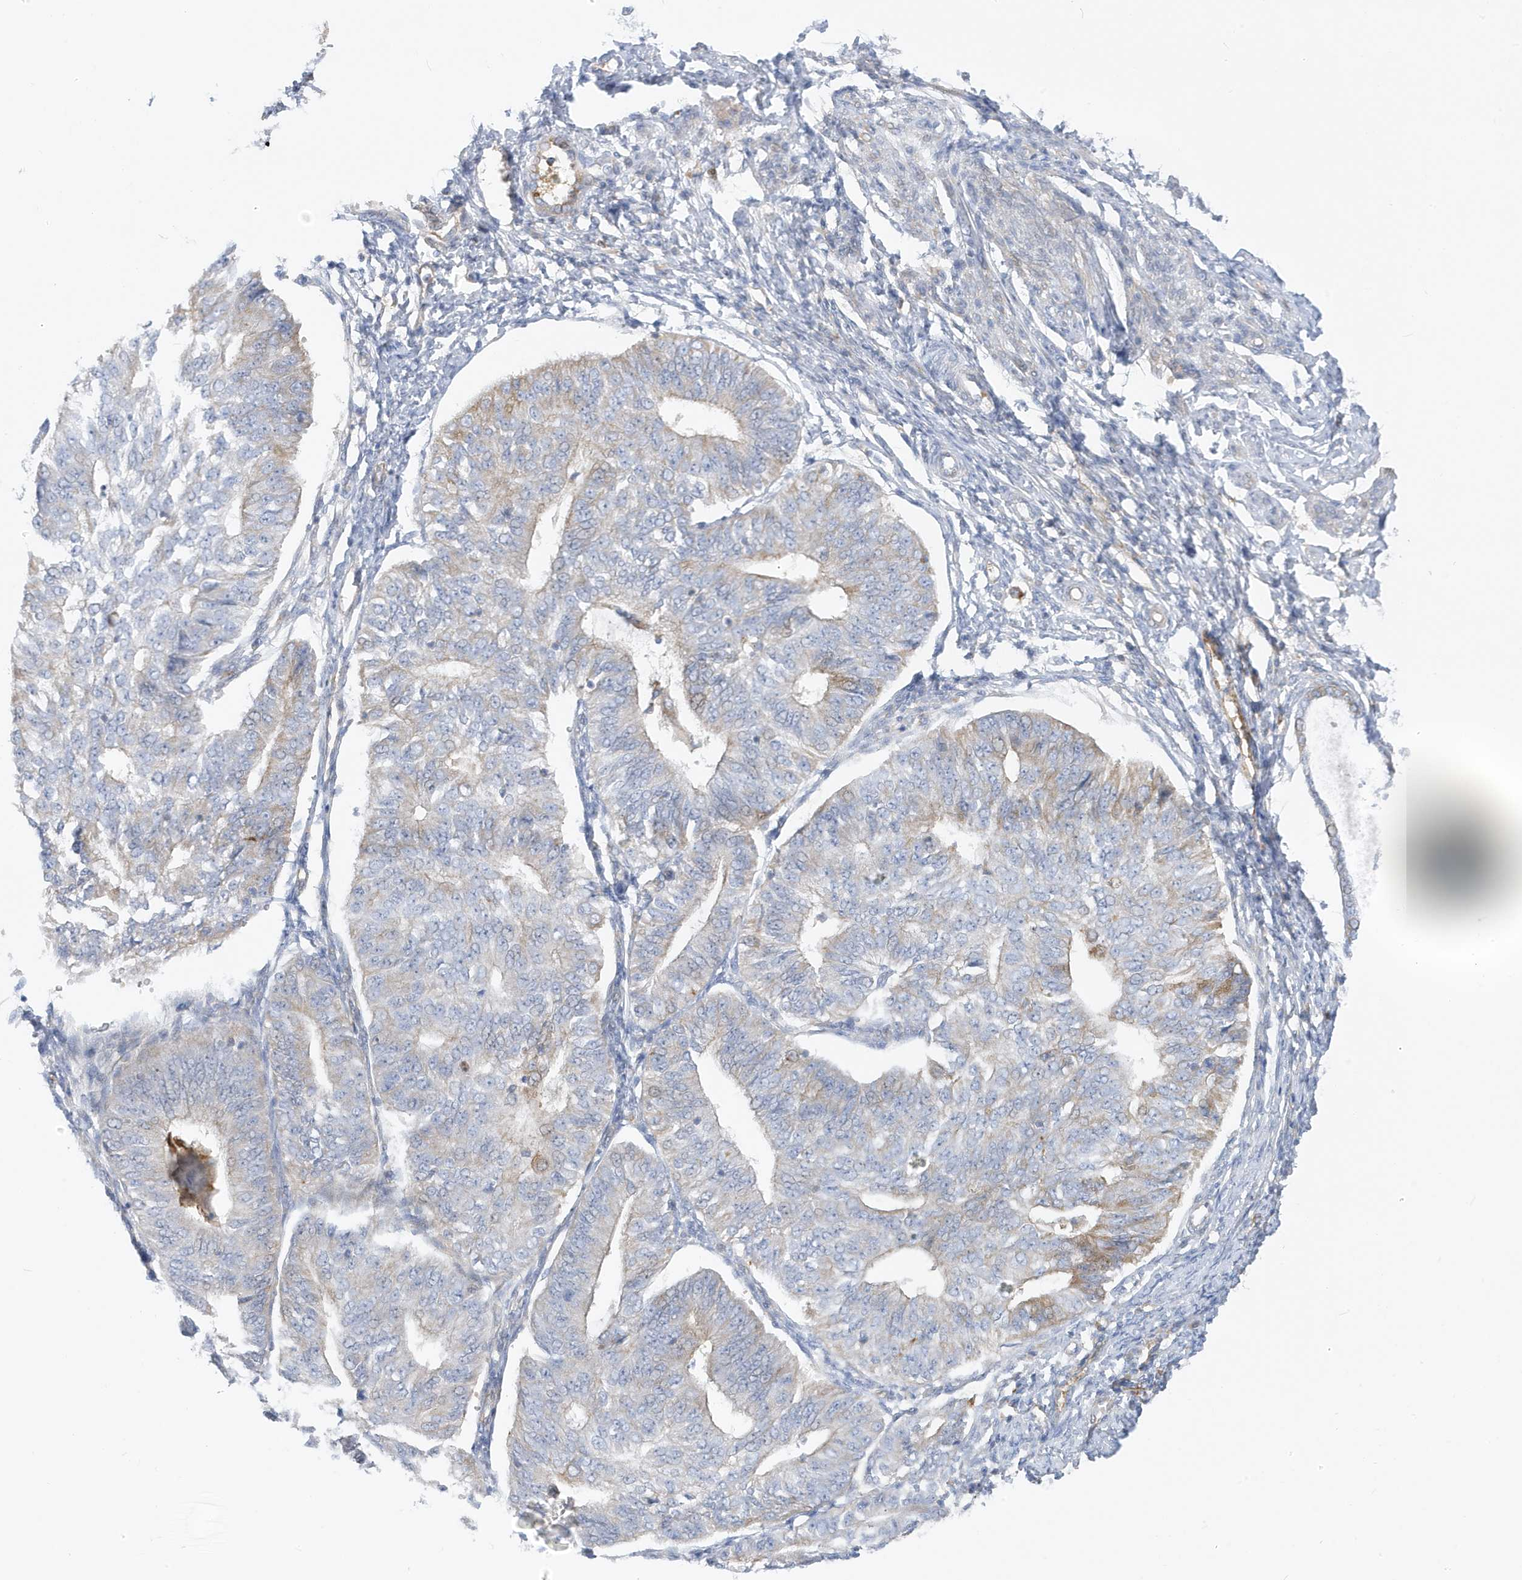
{"staining": {"intensity": "weak", "quantity": "<25%", "location": "cytoplasmic/membranous"}, "tissue": "endometrial cancer", "cell_type": "Tumor cells", "image_type": "cancer", "snomed": [{"axis": "morphology", "description": "Adenocarcinoma, NOS"}, {"axis": "topography", "description": "Endometrium"}], "caption": "Immunohistochemistry (IHC) of human endometrial adenocarcinoma demonstrates no positivity in tumor cells. (Brightfield microscopy of DAB (3,3'-diaminobenzidine) immunohistochemistry (IHC) at high magnification).", "gene": "ATP13A5", "patient": {"sex": "female", "age": 32}}